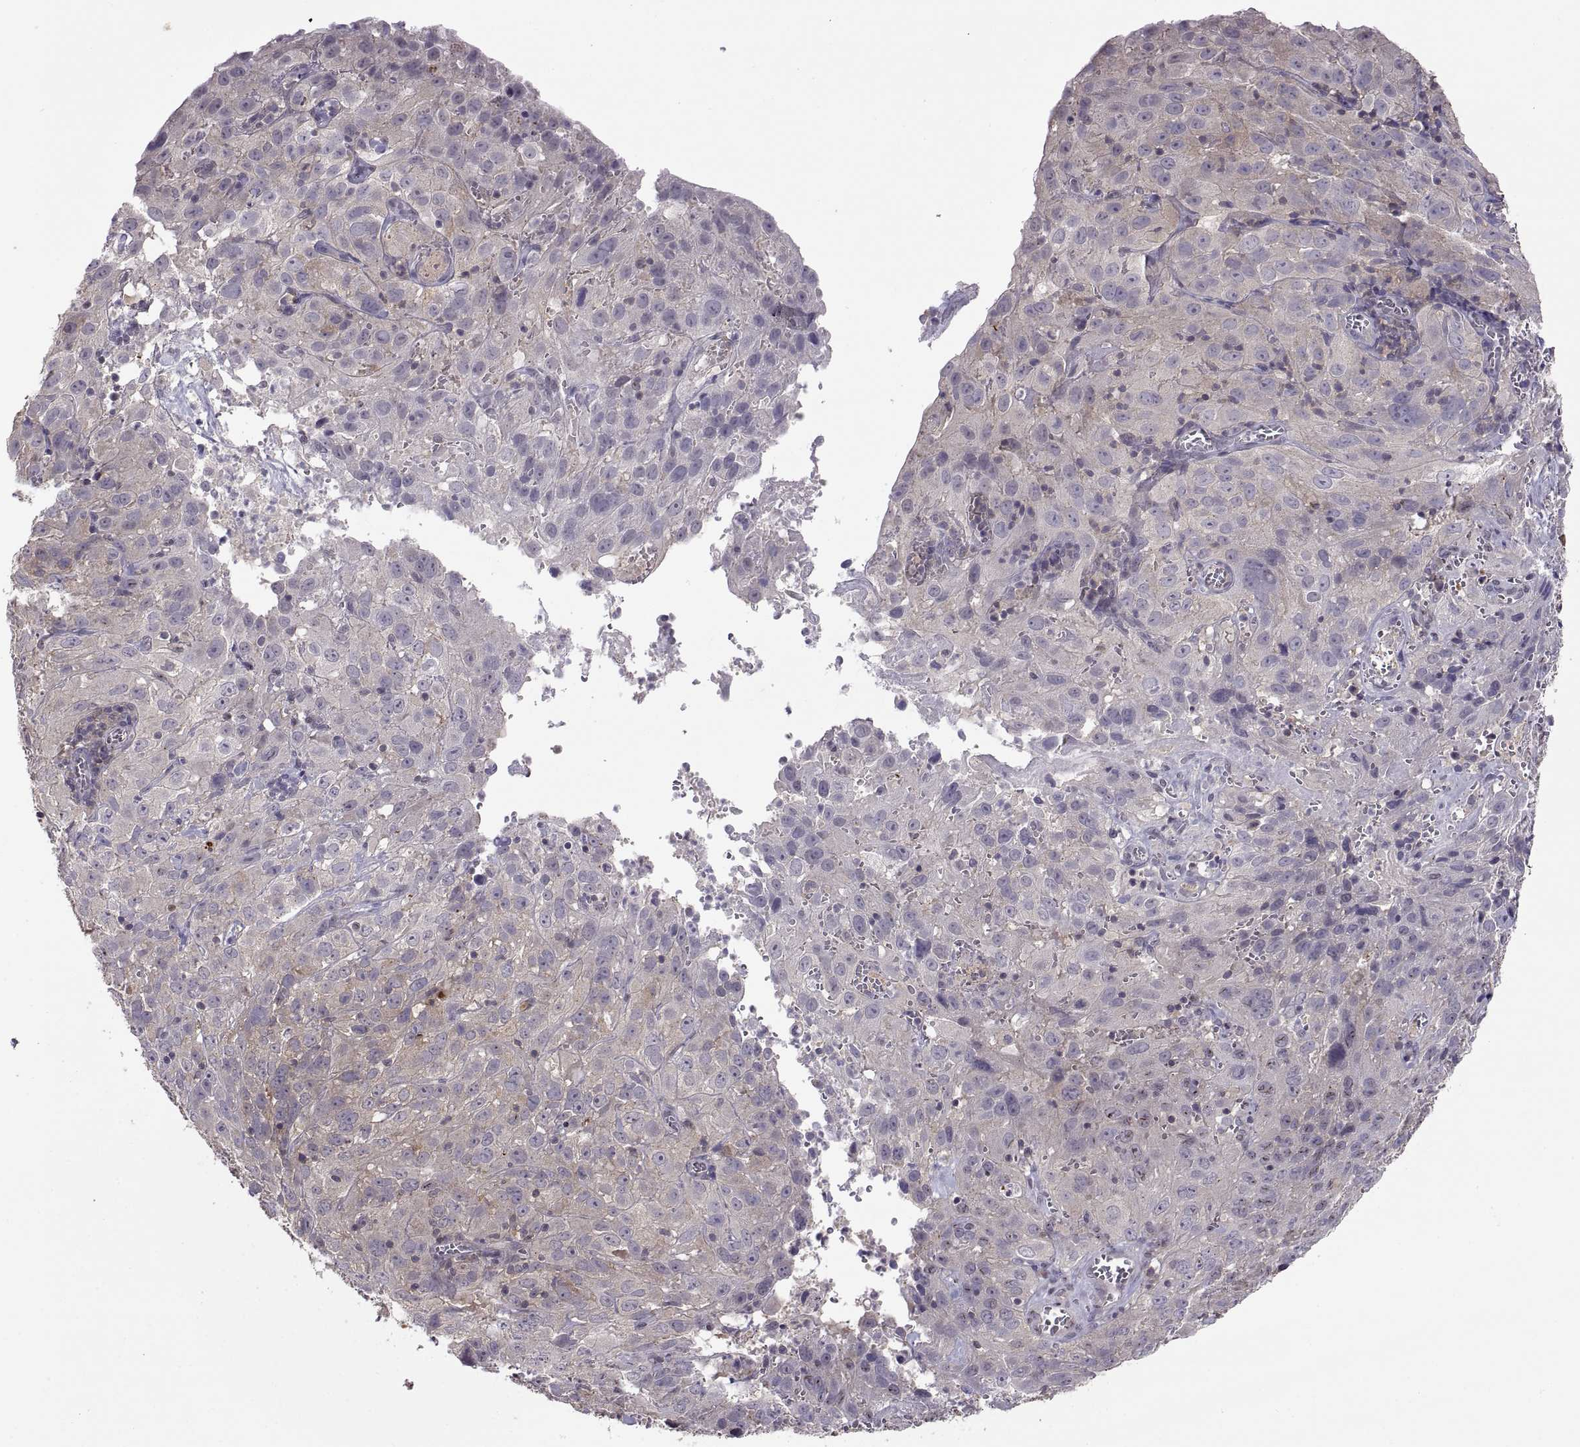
{"staining": {"intensity": "weak", "quantity": "25%-75%", "location": "cytoplasmic/membranous"}, "tissue": "cervical cancer", "cell_type": "Tumor cells", "image_type": "cancer", "snomed": [{"axis": "morphology", "description": "Squamous cell carcinoma, NOS"}, {"axis": "topography", "description": "Cervix"}], "caption": "Protein expression analysis of cervical cancer (squamous cell carcinoma) displays weak cytoplasmic/membranous expression in approximately 25%-75% of tumor cells.", "gene": "NMNAT2", "patient": {"sex": "female", "age": 32}}